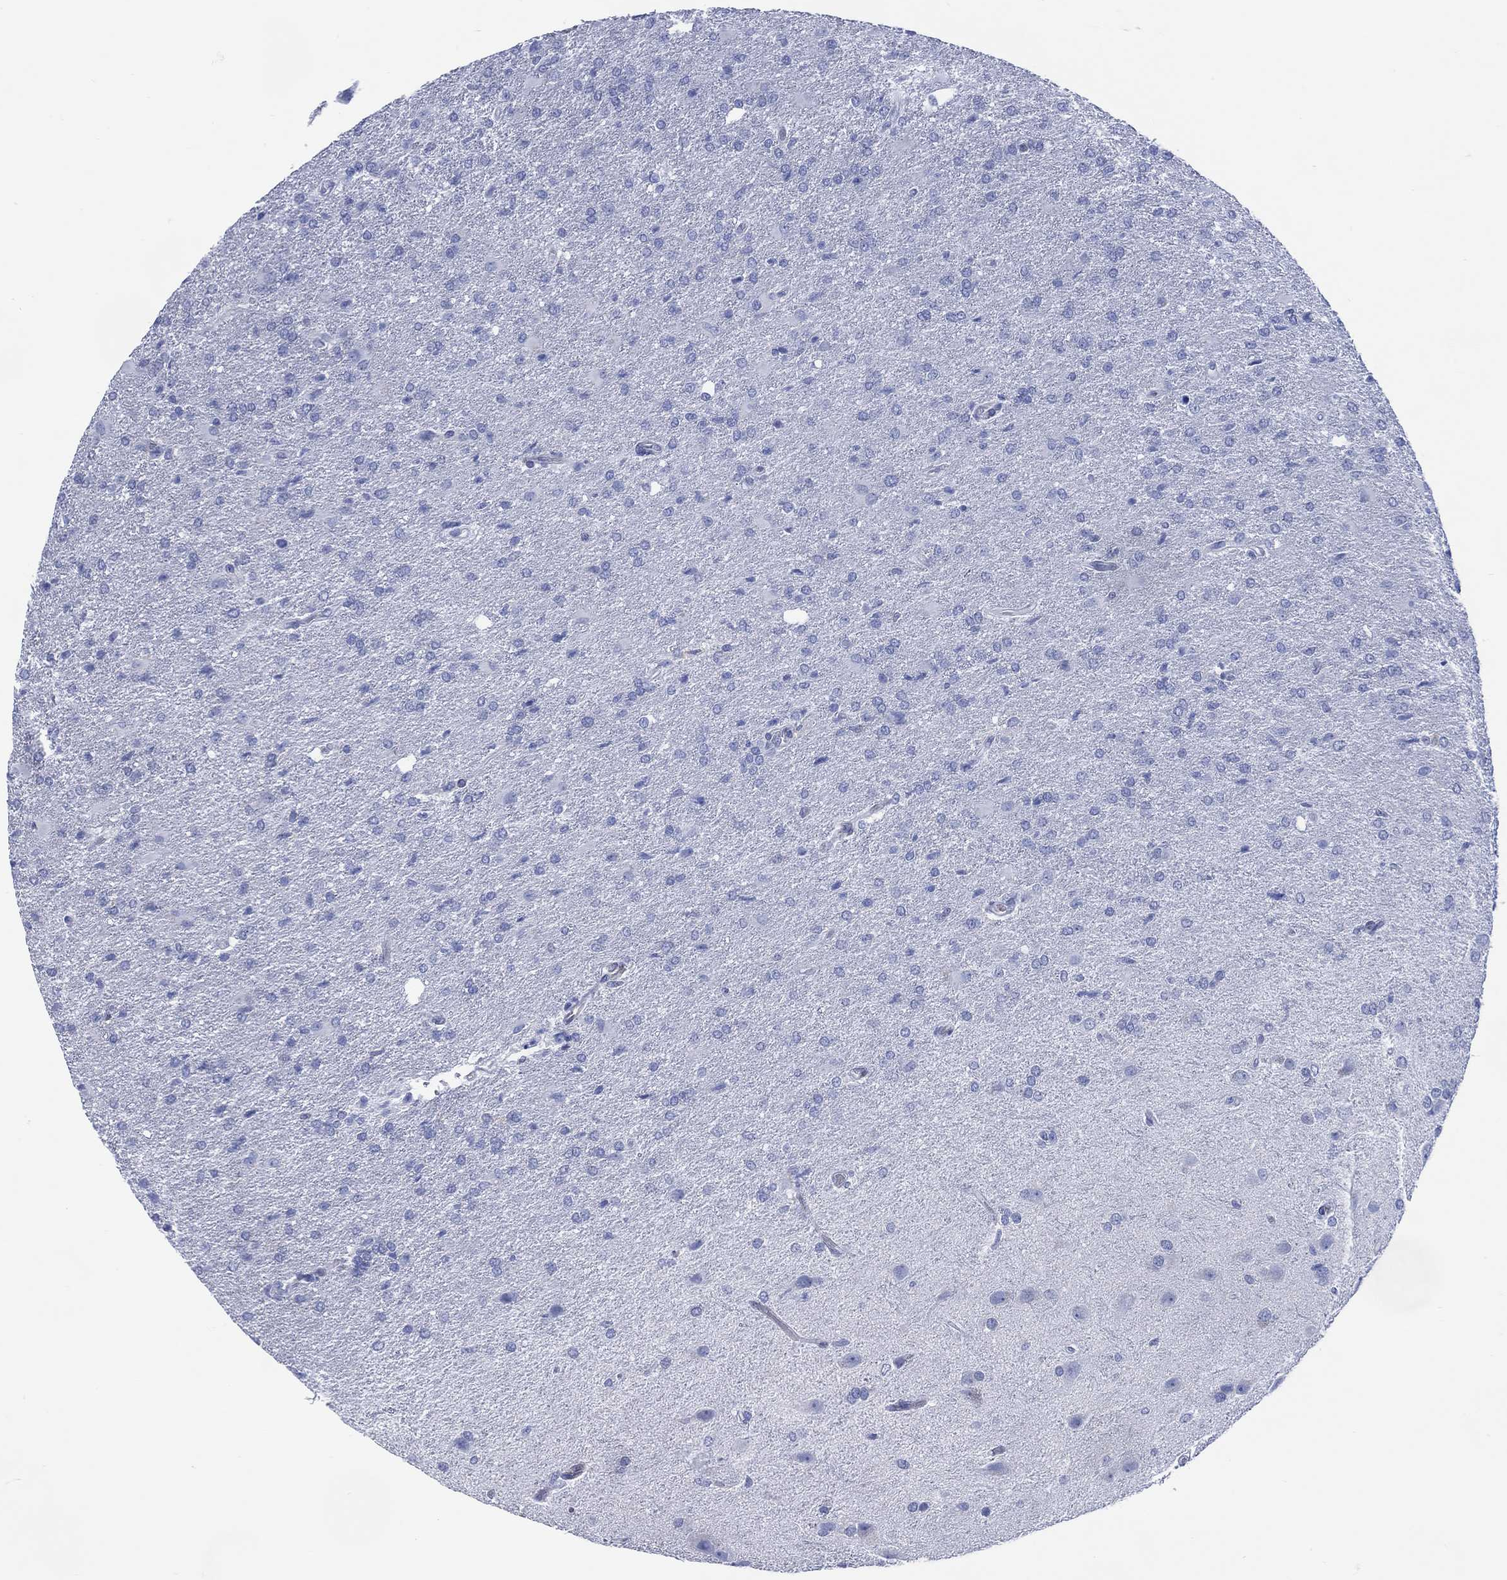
{"staining": {"intensity": "negative", "quantity": "none", "location": "none"}, "tissue": "glioma", "cell_type": "Tumor cells", "image_type": "cancer", "snomed": [{"axis": "morphology", "description": "Glioma, malignant, High grade"}, {"axis": "topography", "description": "Brain"}], "caption": "The histopathology image demonstrates no staining of tumor cells in malignant high-grade glioma. Nuclei are stained in blue.", "gene": "DDI1", "patient": {"sex": "male", "age": 68}}